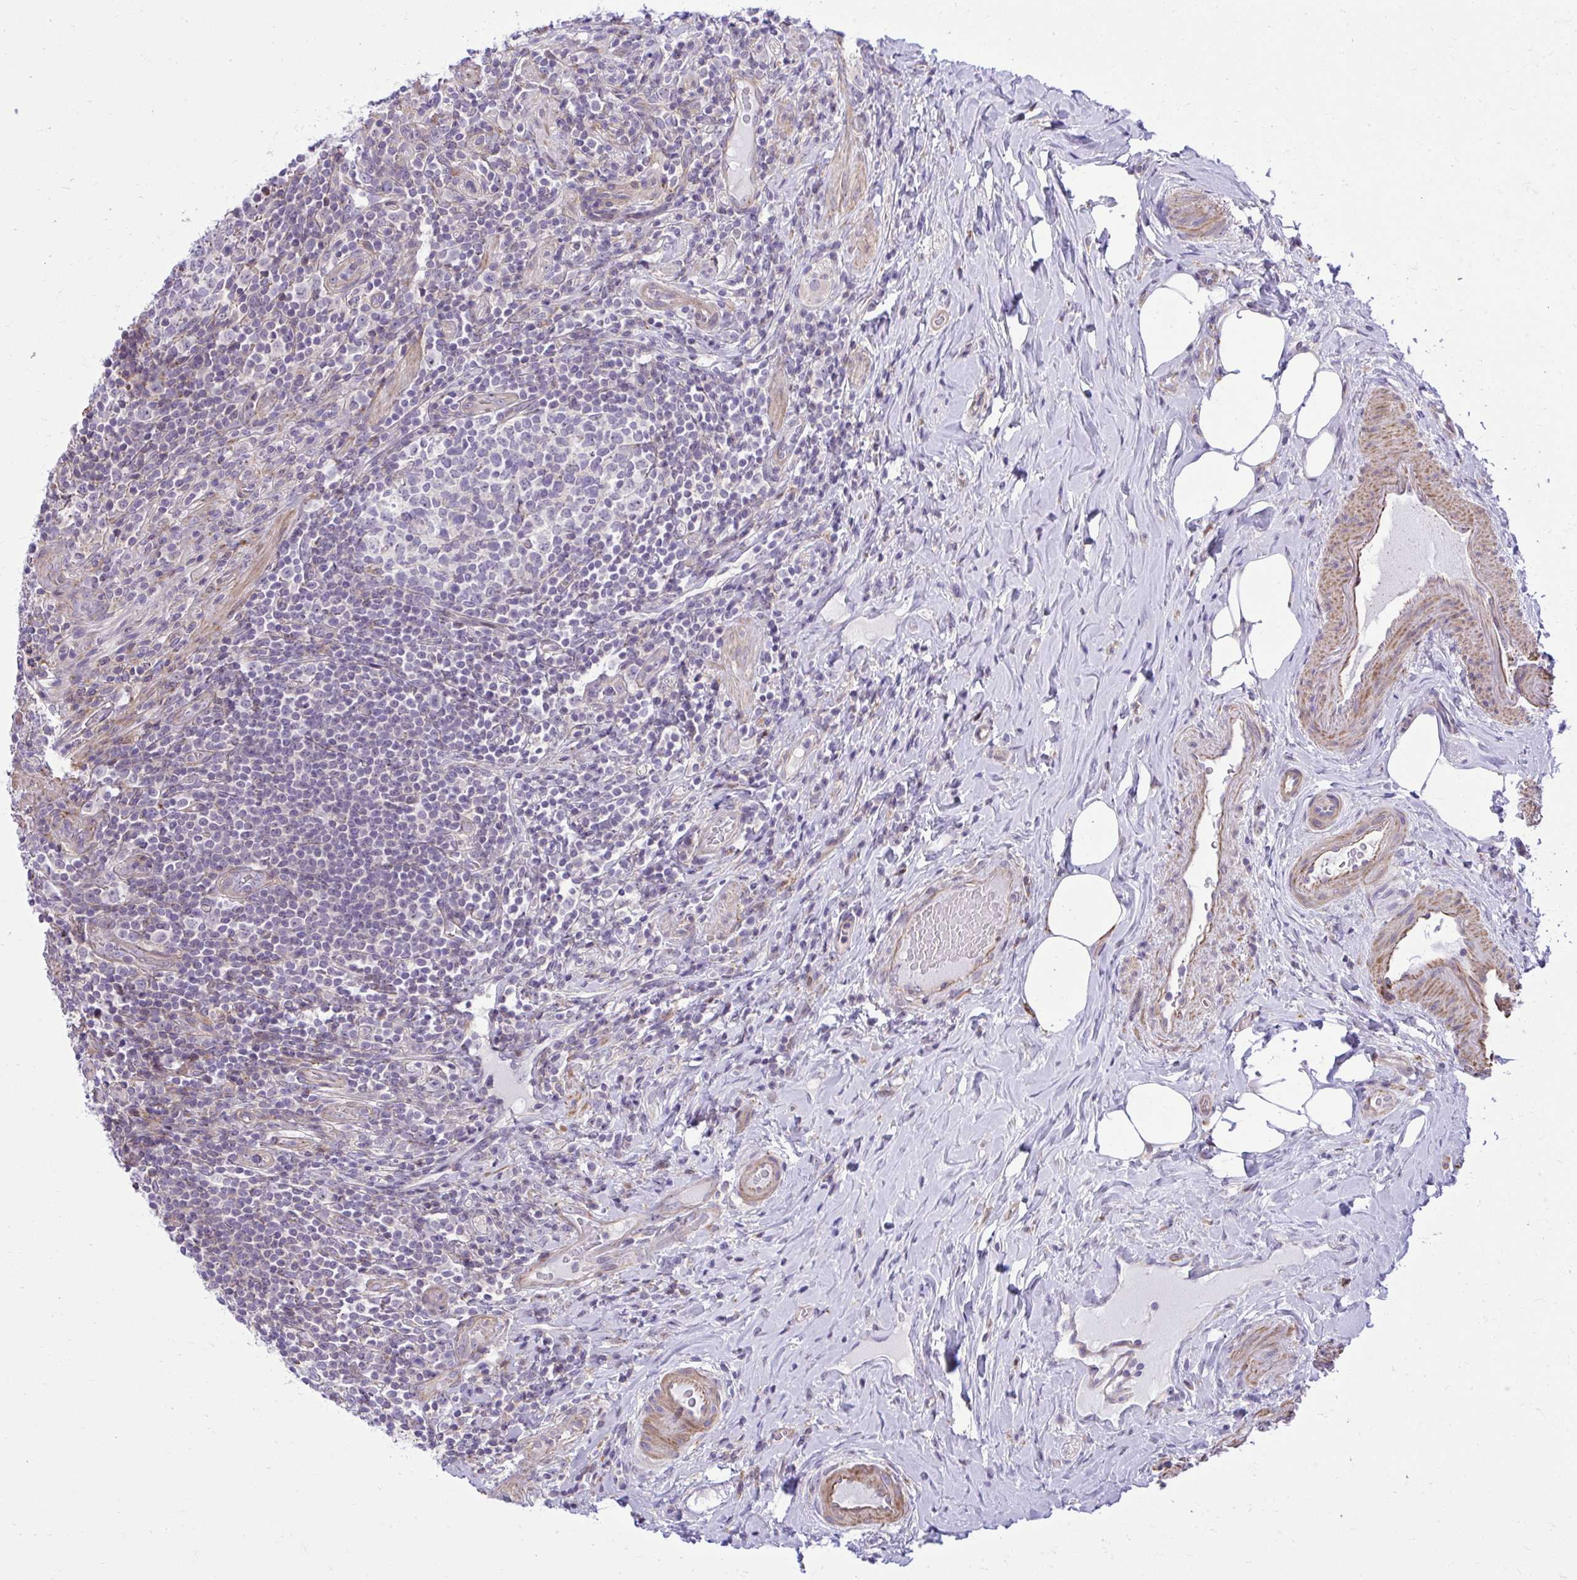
{"staining": {"intensity": "weak", "quantity": "<25%", "location": "cytoplasmic/membranous"}, "tissue": "appendix", "cell_type": "Glandular cells", "image_type": "normal", "snomed": [{"axis": "morphology", "description": "Normal tissue, NOS"}, {"axis": "topography", "description": "Appendix"}], "caption": "IHC histopathology image of unremarkable appendix: human appendix stained with DAB displays no significant protein expression in glandular cells.", "gene": "GRK4", "patient": {"sex": "female", "age": 43}}